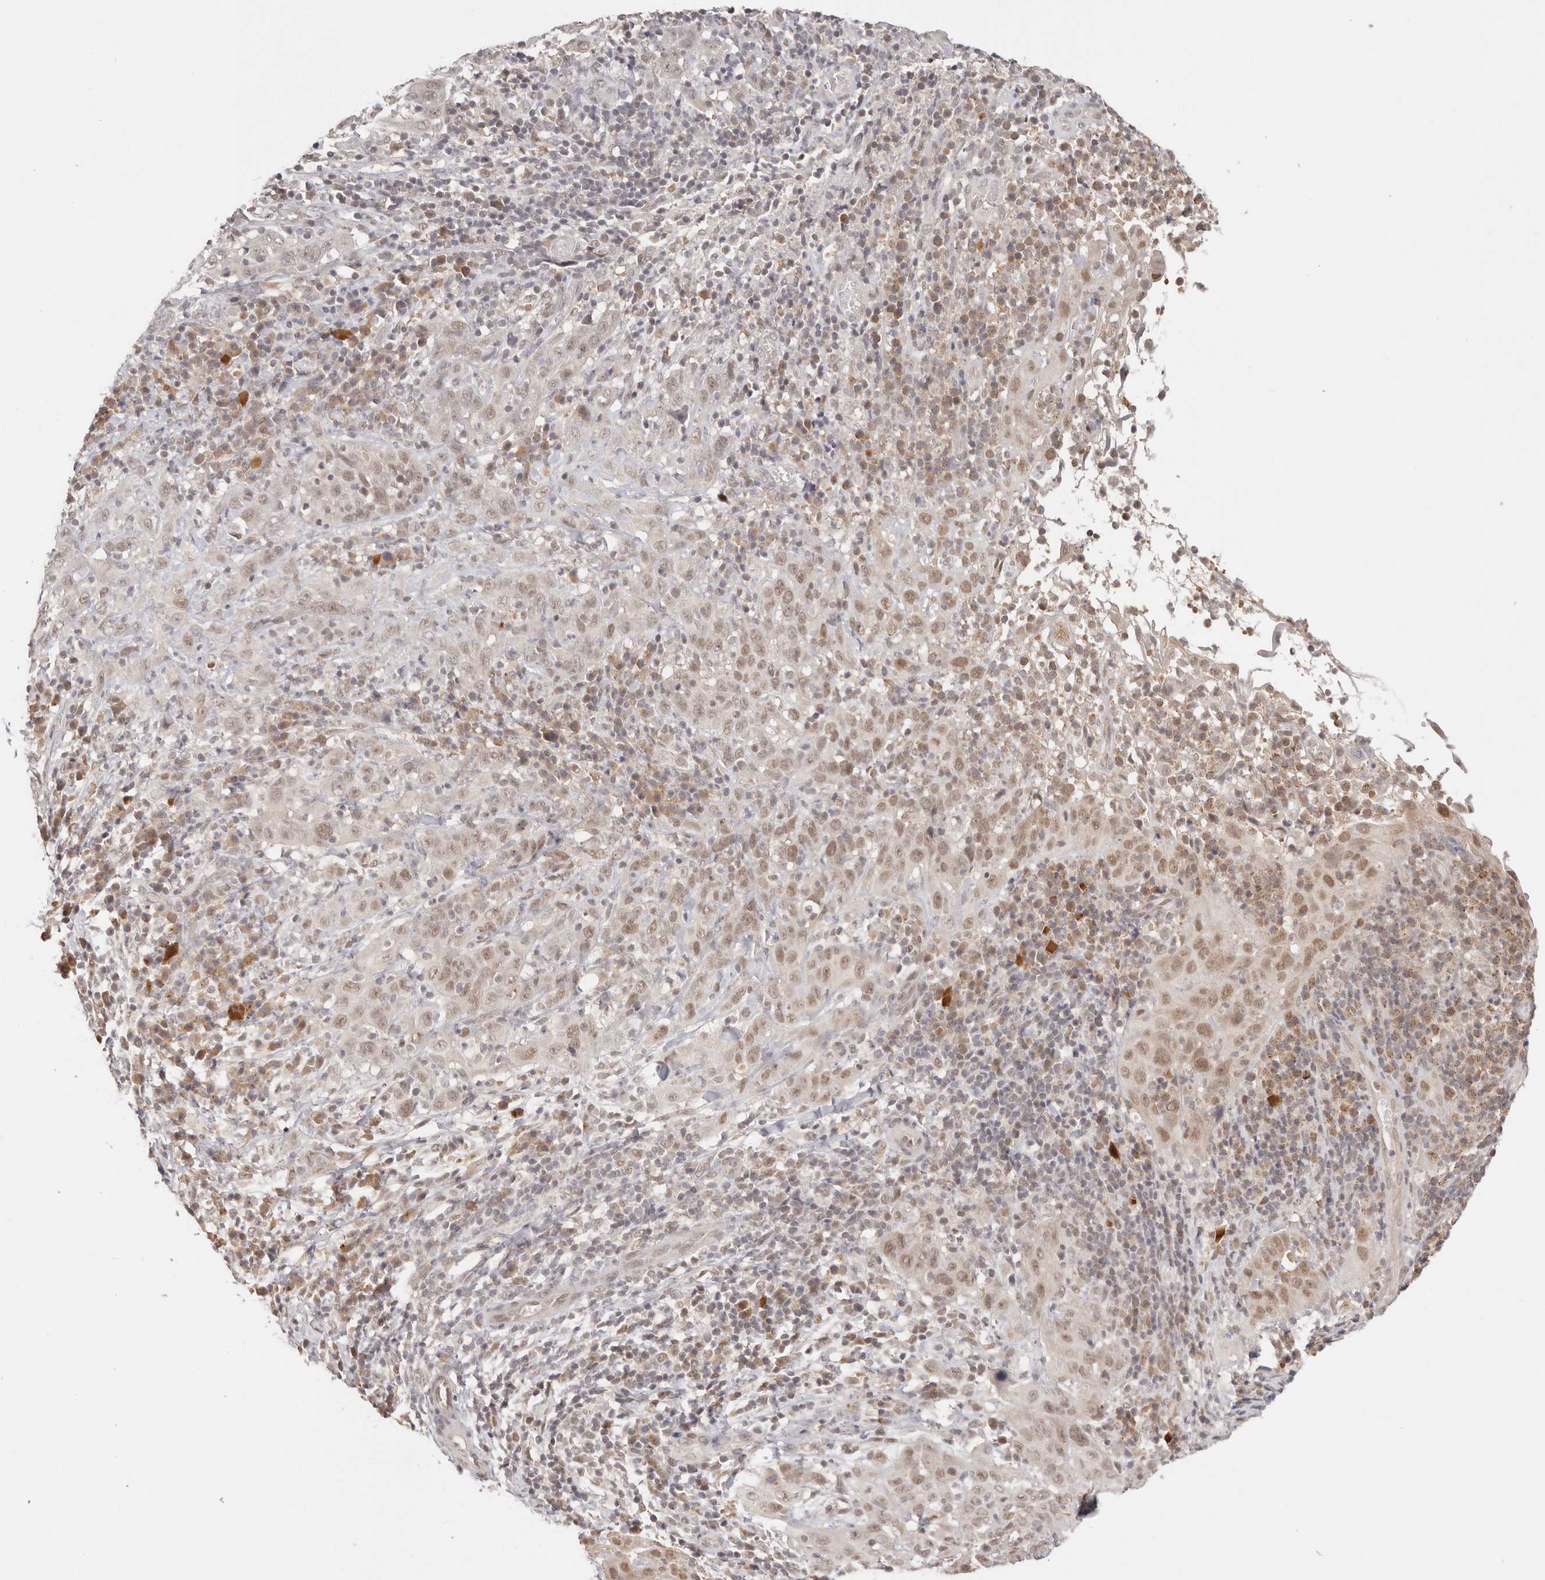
{"staining": {"intensity": "moderate", "quantity": ">75%", "location": "nuclear"}, "tissue": "cervical cancer", "cell_type": "Tumor cells", "image_type": "cancer", "snomed": [{"axis": "morphology", "description": "Squamous cell carcinoma, NOS"}, {"axis": "topography", "description": "Cervix"}], "caption": "A photomicrograph of human cervical squamous cell carcinoma stained for a protein exhibits moderate nuclear brown staining in tumor cells.", "gene": "RFC3", "patient": {"sex": "female", "age": 46}}